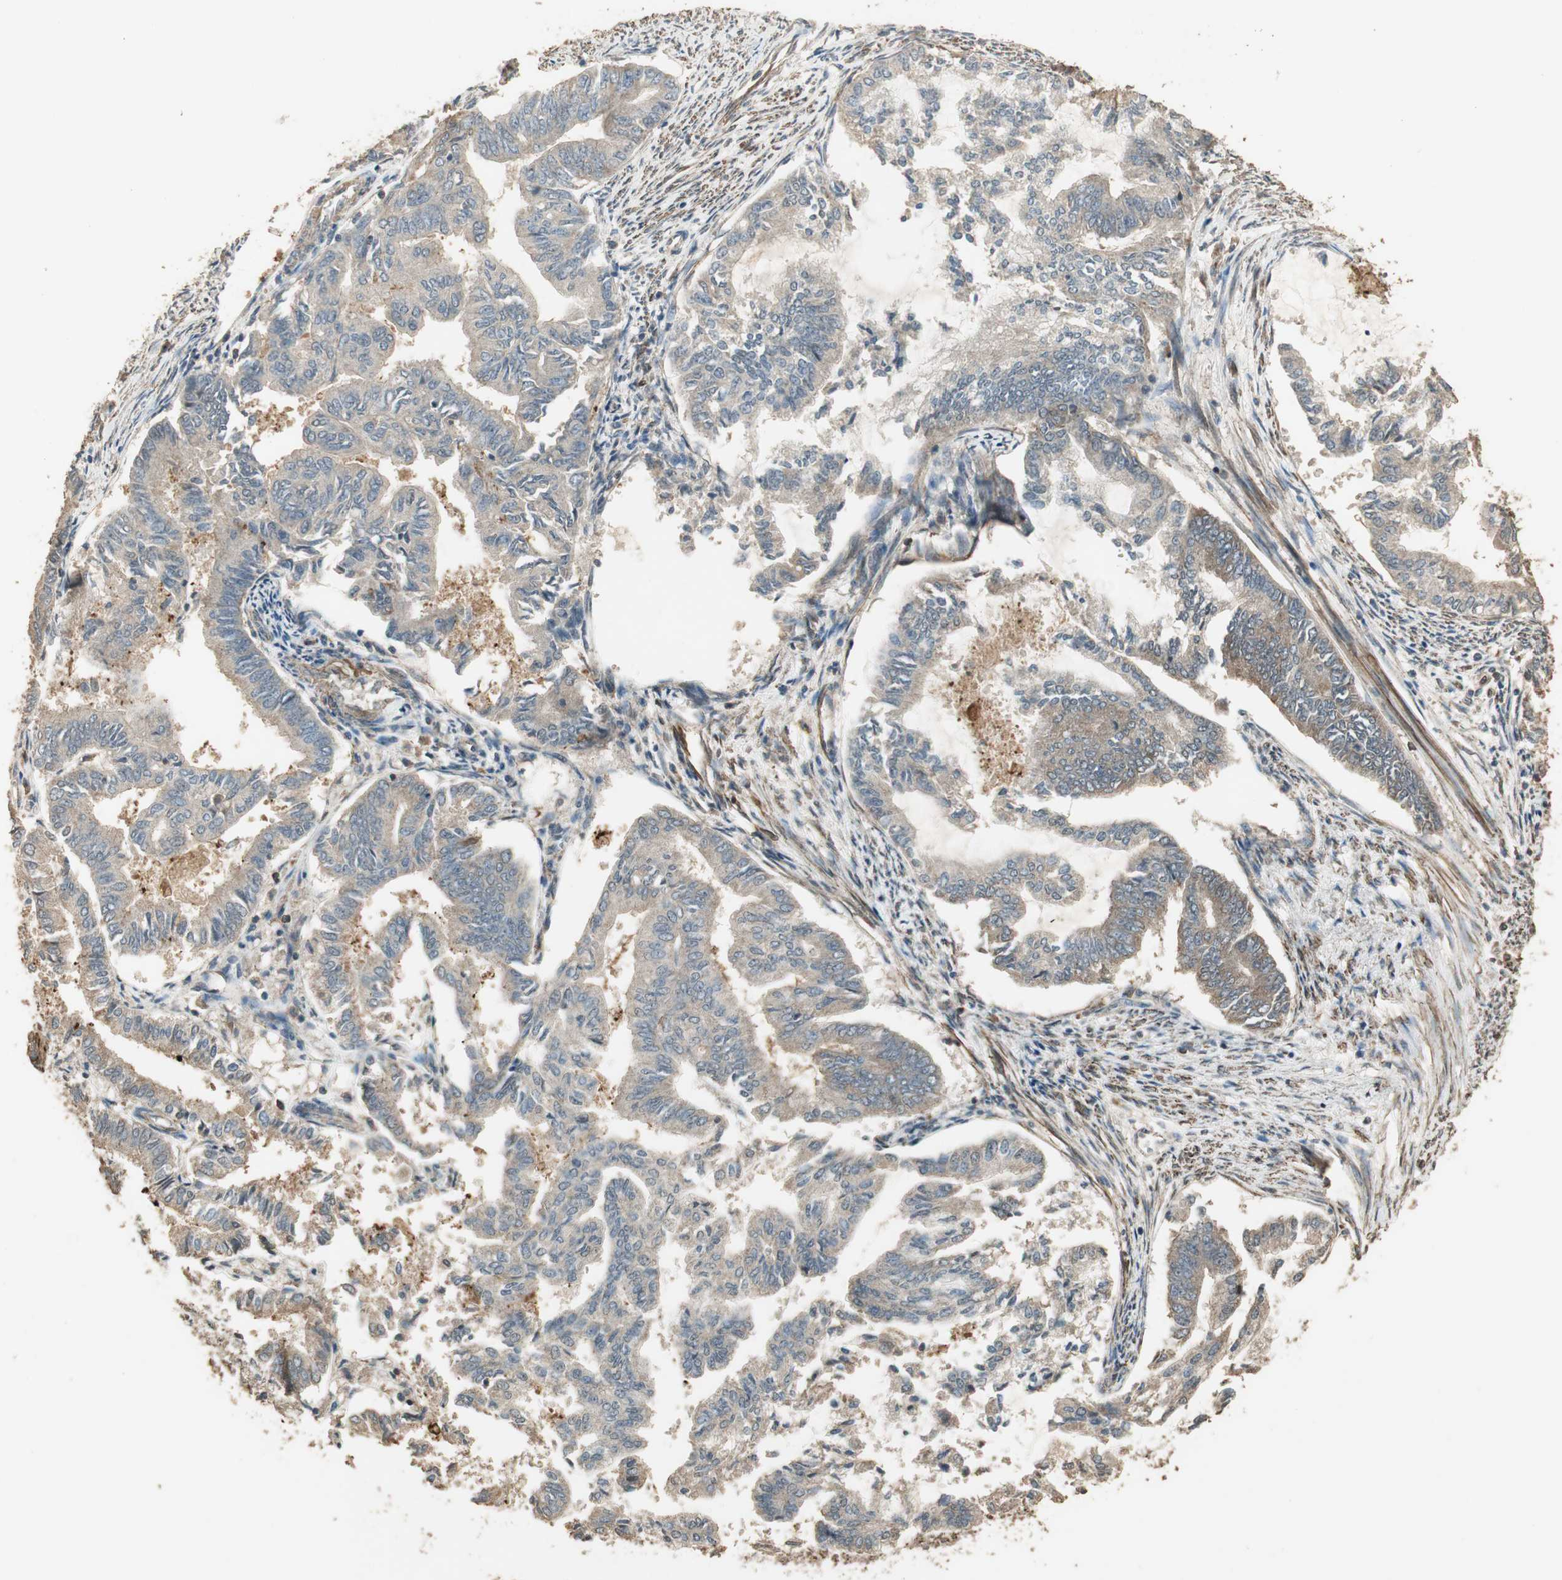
{"staining": {"intensity": "moderate", "quantity": "25%-75%", "location": "cytoplasmic/membranous"}, "tissue": "endometrial cancer", "cell_type": "Tumor cells", "image_type": "cancer", "snomed": [{"axis": "morphology", "description": "Adenocarcinoma, NOS"}, {"axis": "topography", "description": "Endometrium"}], "caption": "Endometrial cancer (adenocarcinoma) was stained to show a protein in brown. There is medium levels of moderate cytoplasmic/membranous expression in approximately 25%-75% of tumor cells.", "gene": "USP2", "patient": {"sex": "female", "age": 86}}